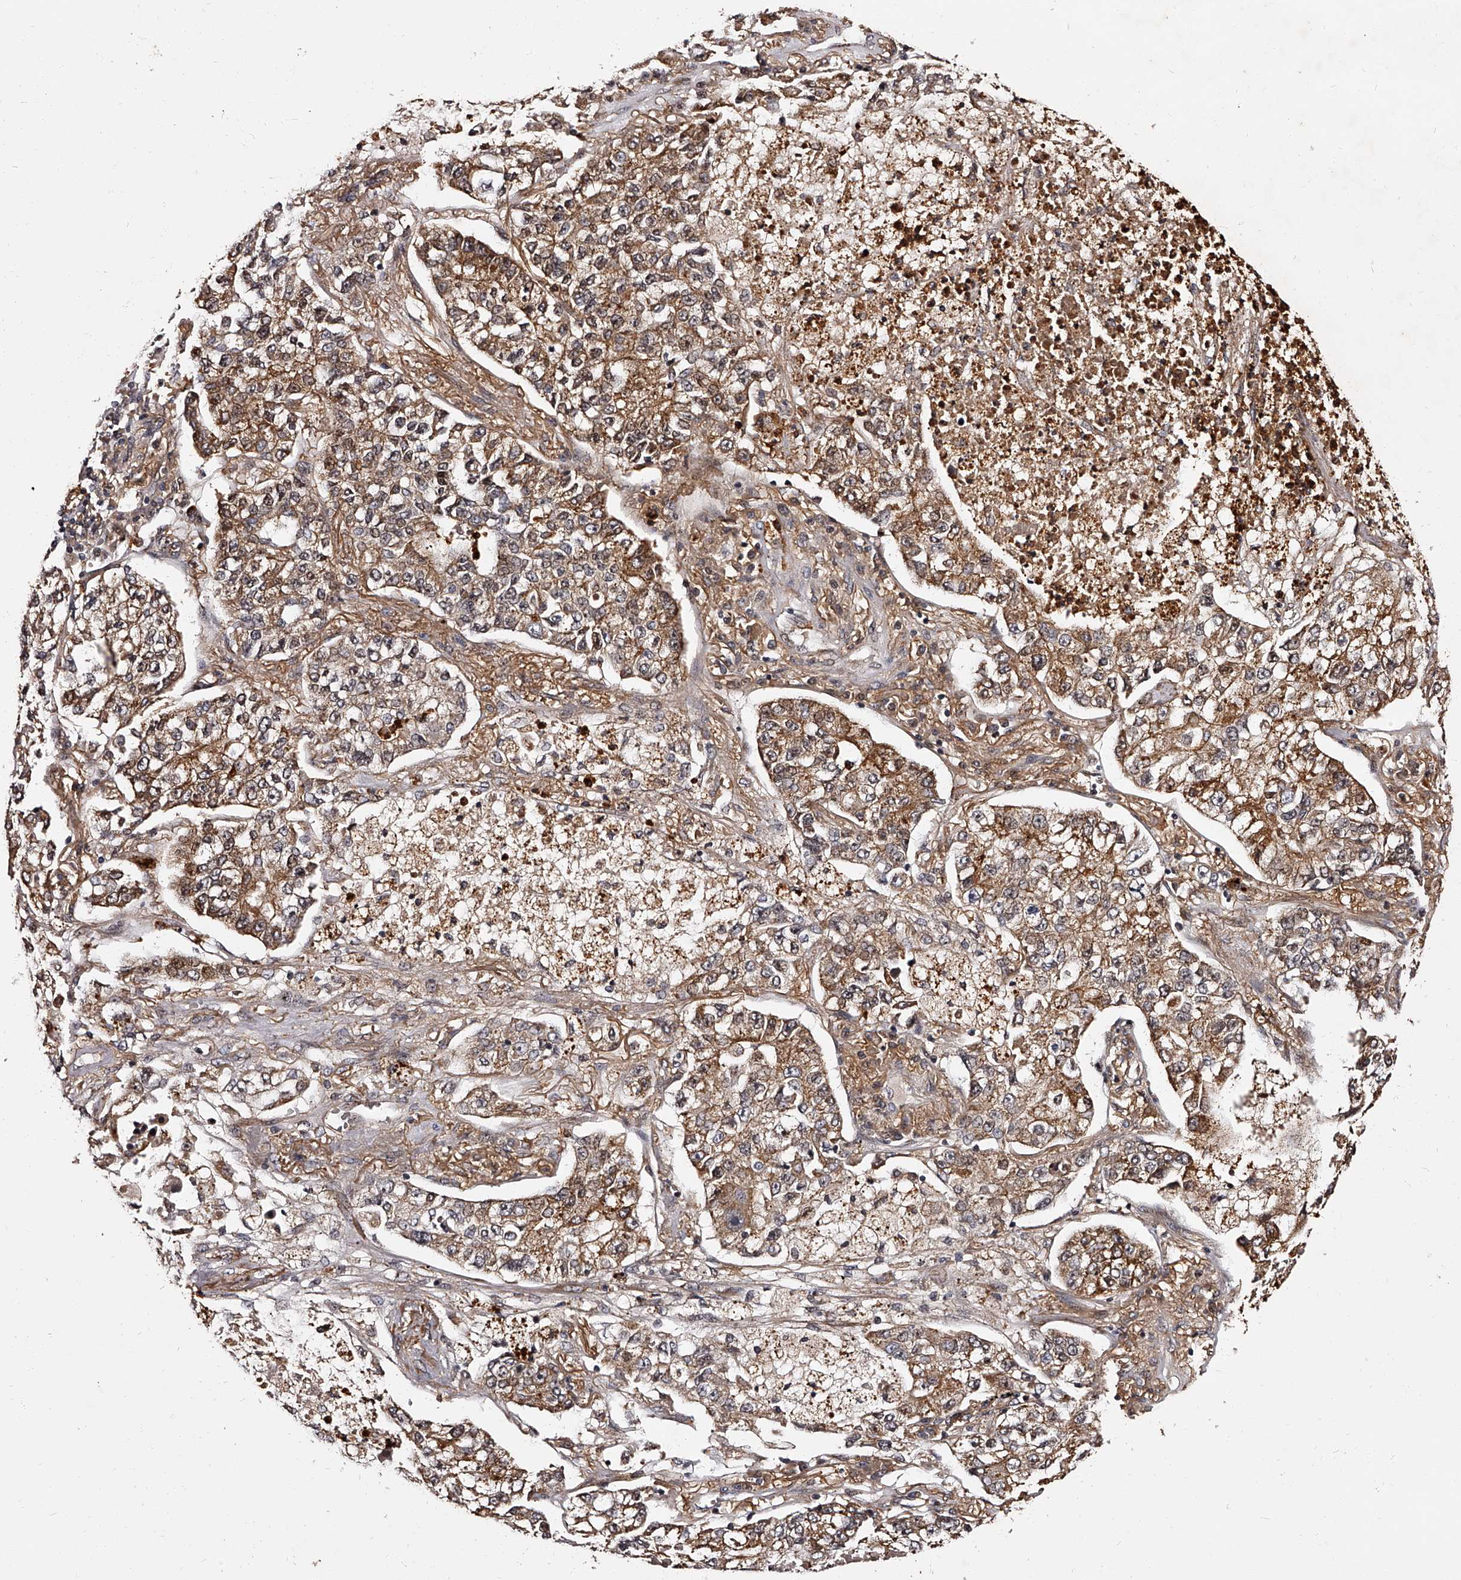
{"staining": {"intensity": "moderate", "quantity": ">75%", "location": "cytoplasmic/membranous"}, "tissue": "lung cancer", "cell_type": "Tumor cells", "image_type": "cancer", "snomed": [{"axis": "morphology", "description": "Adenocarcinoma, NOS"}, {"axis": "topography", "description": "Lung"}], "caption": "A brown stain highlights moderate cytoplasmic/membranous expression of a protein in human lung adenocarcinoma tumor cells.", "gene": "RSC1A1", "patient": {"sex": "male", "age": 49}}